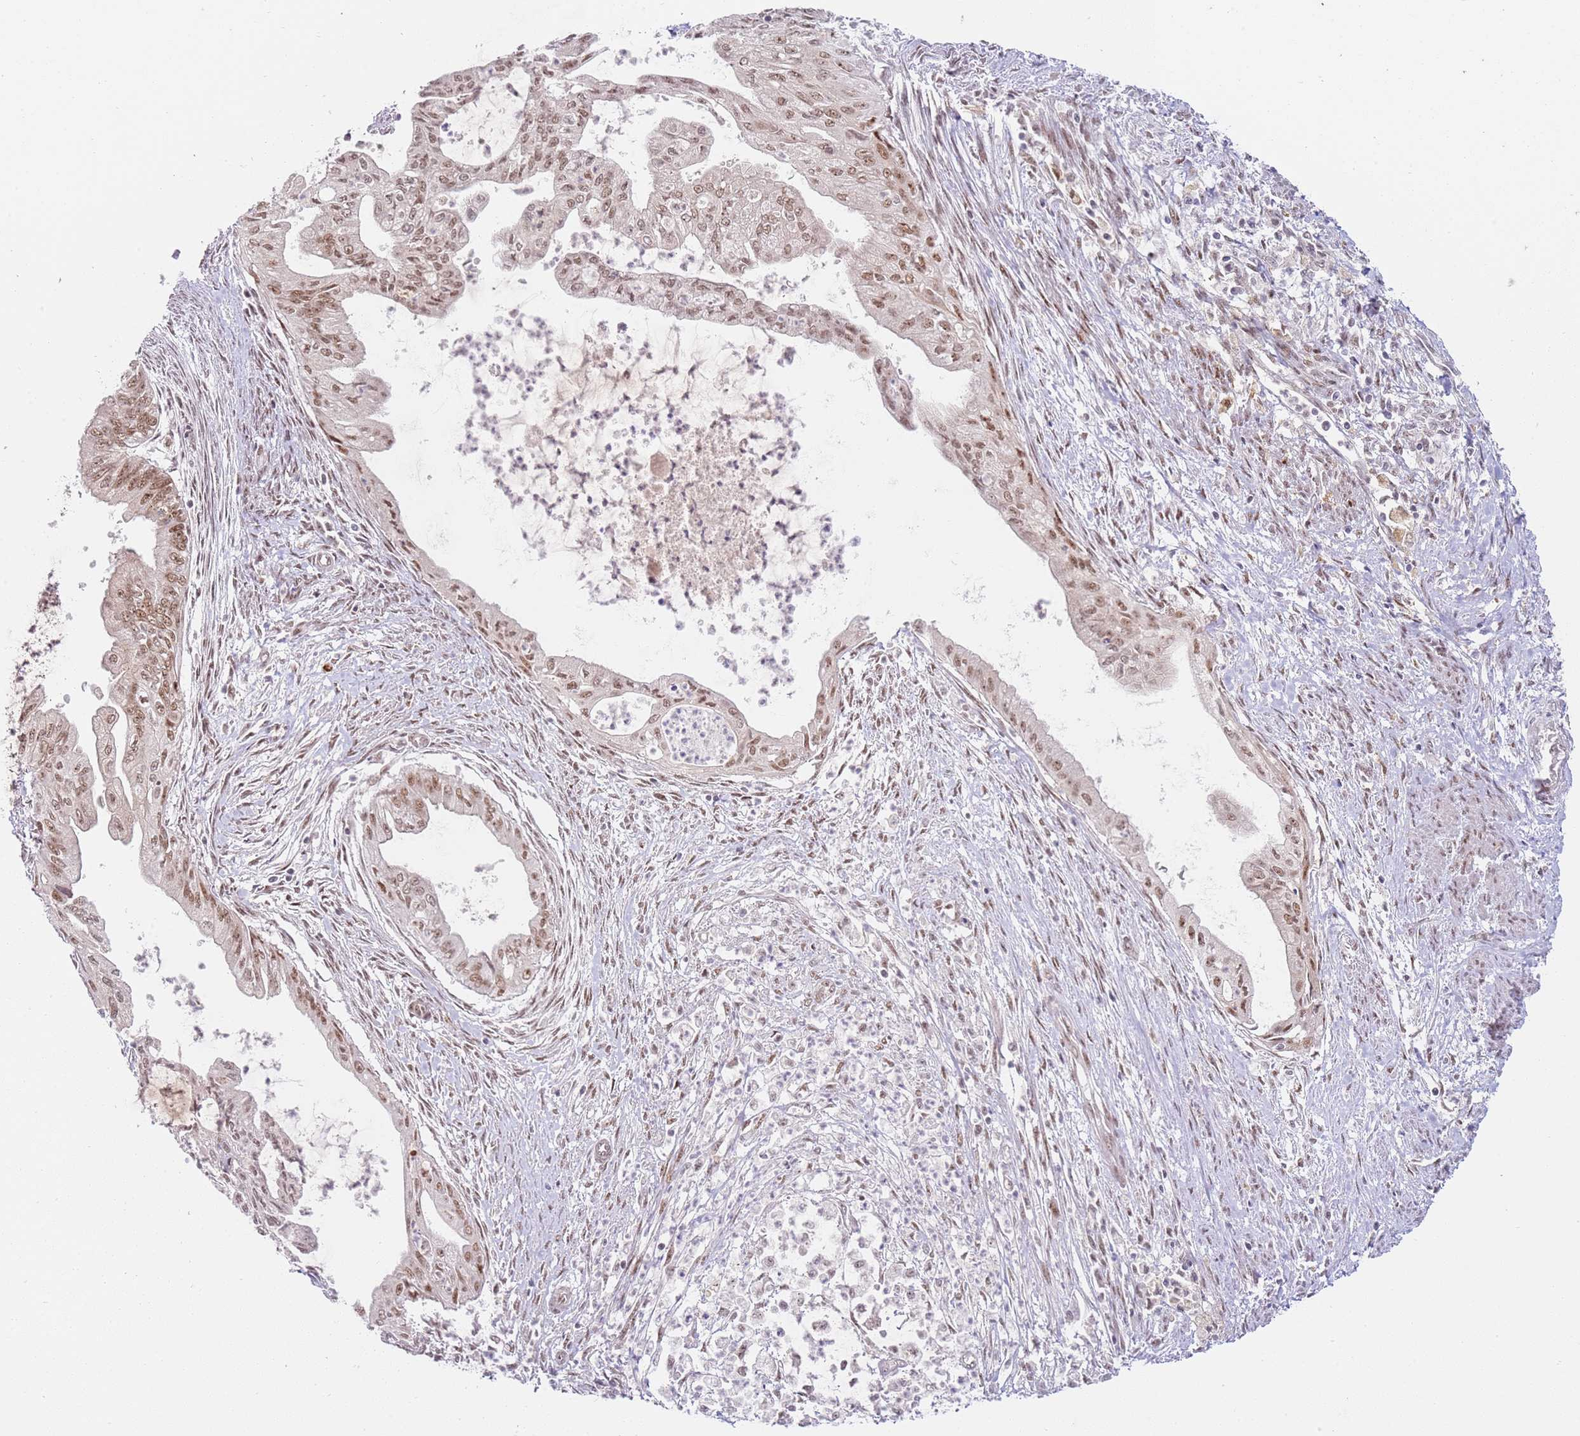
{"staining": {"intensity": "moderate", "quantity": ">75%", "location": "nuclear"}, "tissue": "endometrial cancer", "cell_type": "Tumor cells", "image_type": "cancer", "snomed": [{"axis": "morphology", "description": "Adenocarcinoma, NOS"}, {"axis": "topography", "description": "Endometrium"}], "caption": "A high-resolution micrograph shows immunohistochemistry staining of endometrial cancer, which exhibits moderate nuclear expression in approximately >75% of tumor cells.", "gene": "LGALSL", "patient": {"sex": "female", "age": 73}}